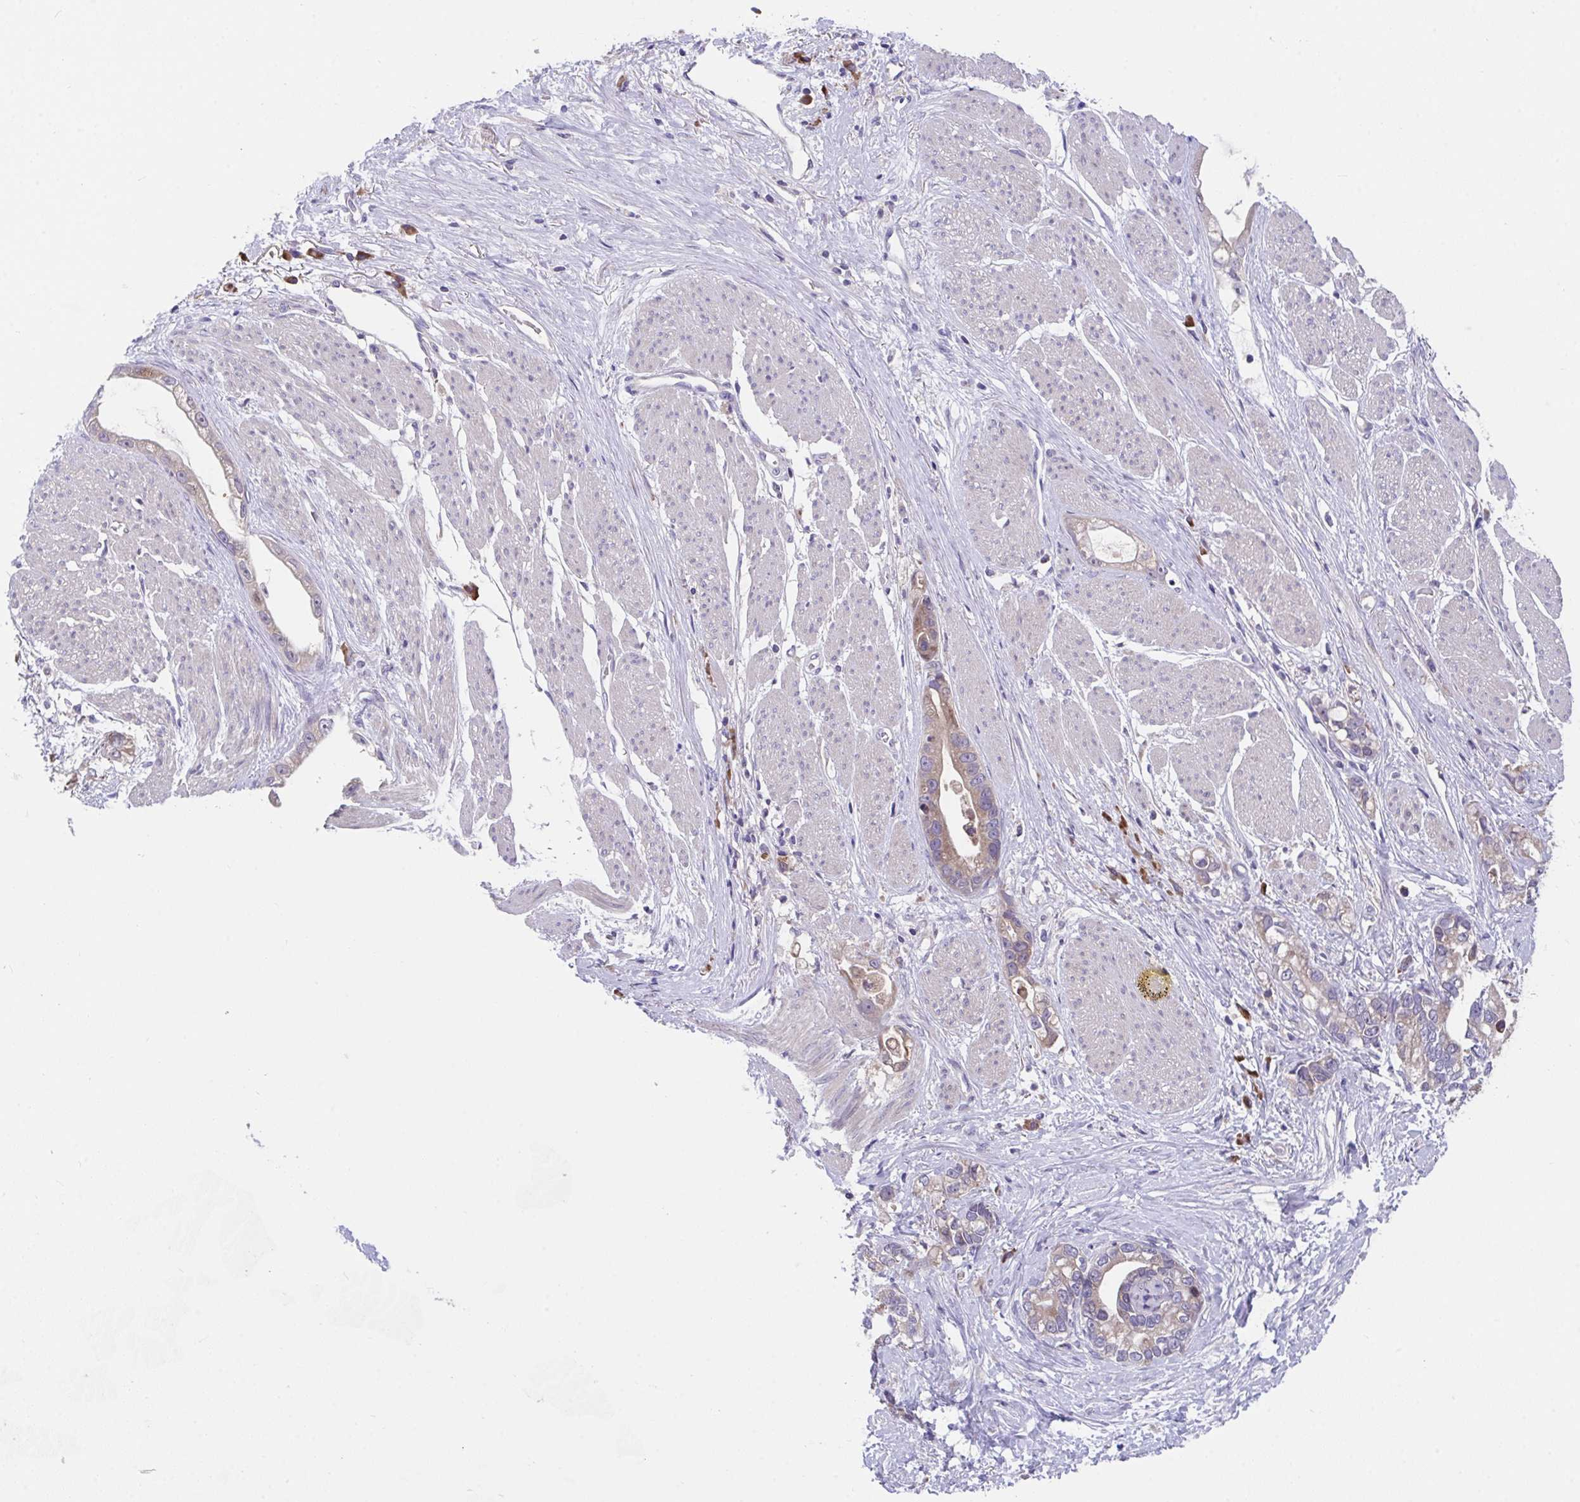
{"staining": {"intensity": "weak", "quantity": ">75%", "location": "cytoplasmic/membranous"}, "tissue": "stomach cancer", "cell_type": "Tumor cells", "image_type": "cancer", "snomed": [{"axis": "morphology", "description": "Adenocarcinoma, NOS"}, {"axis": "topography", "description": "Stomach"}], "caption": "Human stomach cancer stained for a protein (brown) shows weak cytoplasmic/membranous positive staining in approximately >75% of tumor cells.", "gene": "SUSD4", "patient": {"sex": "male", "age": 55}}